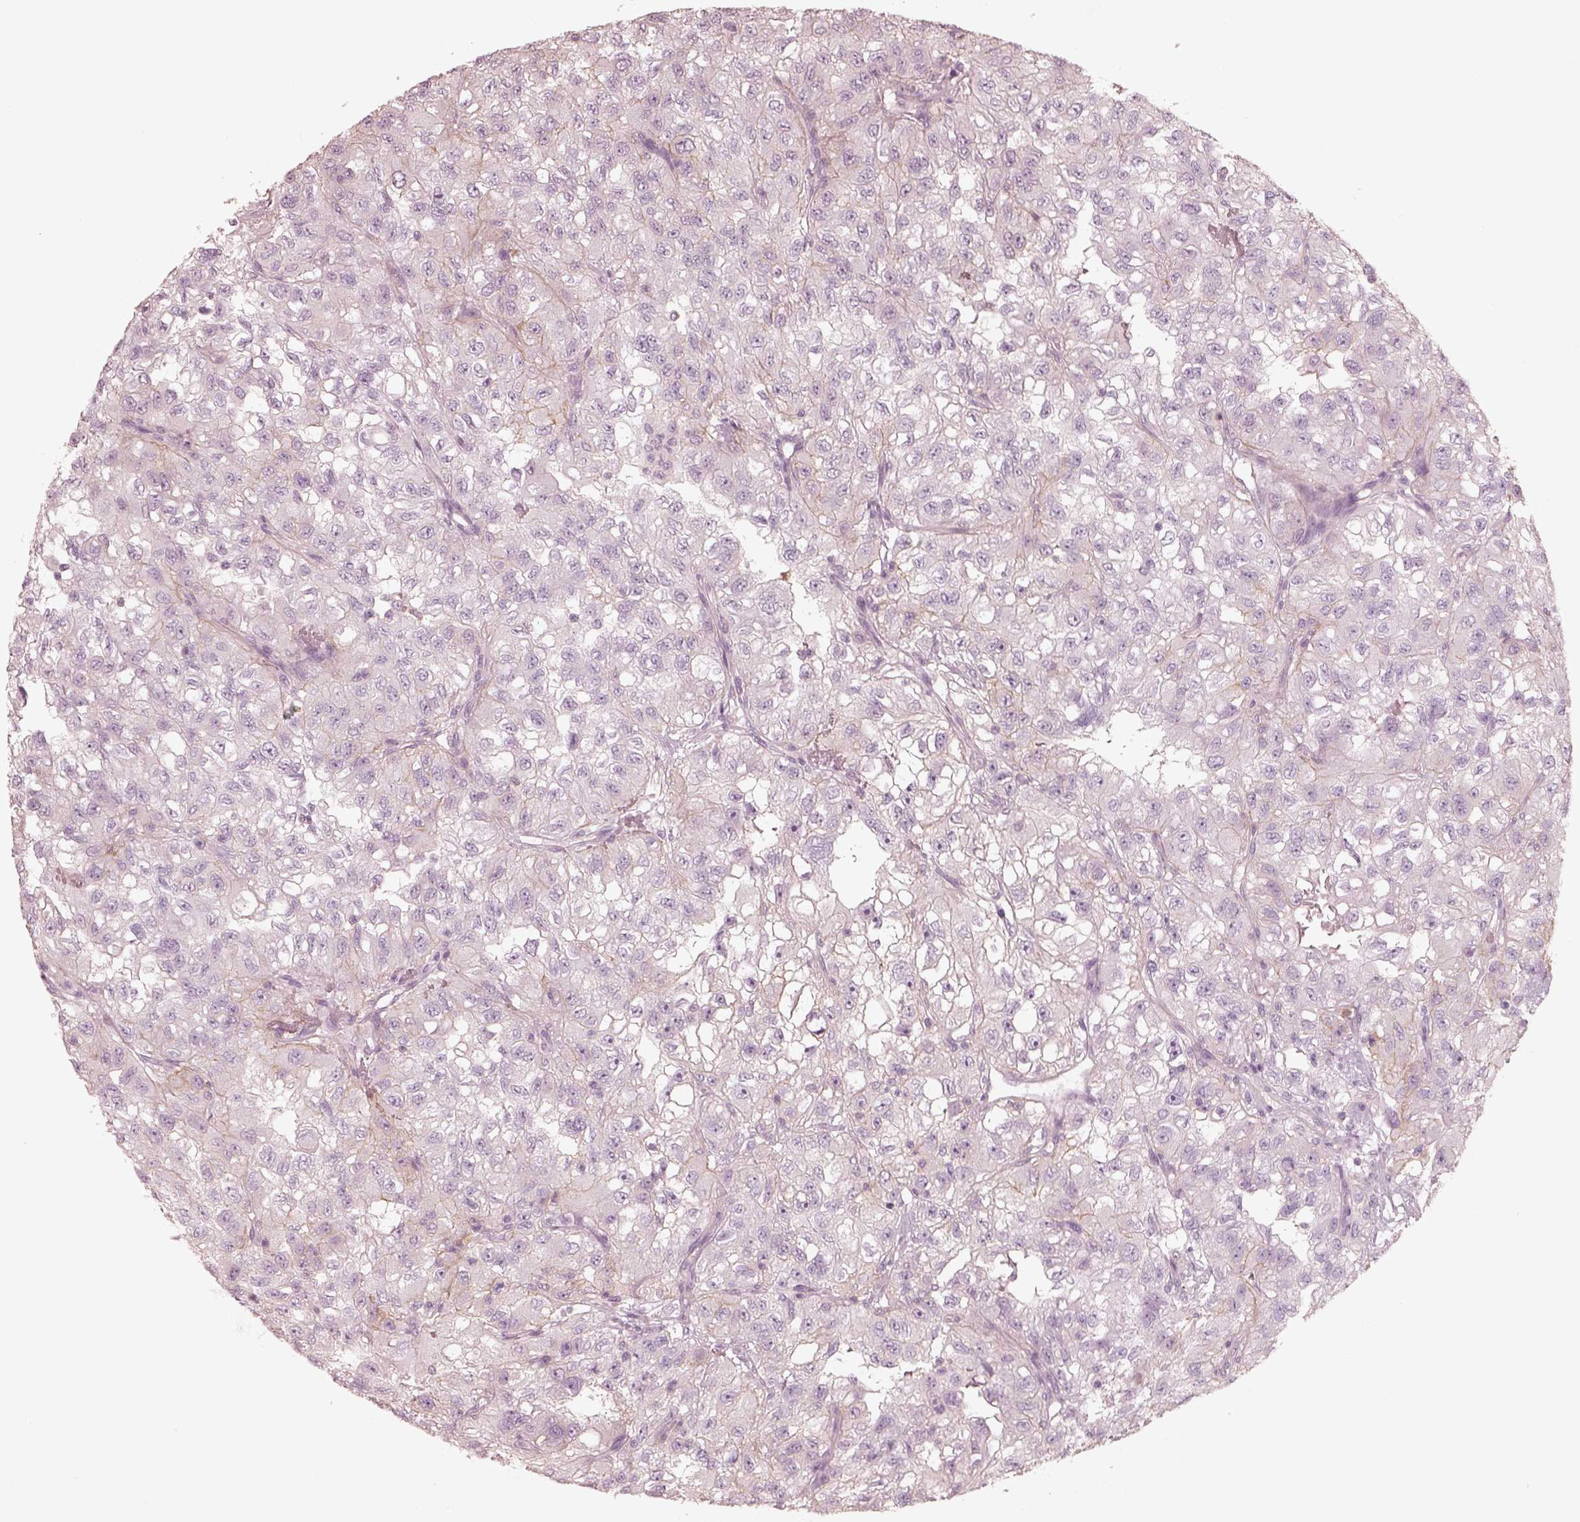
{"staining": {"intensity": "negative", "quantity": "none", "location": "none"}, "tissue": "renal cancer", "cell_type": "Tumor cells", "image_type": "cancer", "snomed": [{"axis": "morphology", "description": "Adenocarcinoma, NOS"}, {"axis": "topography", "description": "Kidney"}], "caption": "Histopathology image shows no significant protein staining in tumor cells of renal cancer (adenocarcinoma).", "gene": "GPRIN1", "patient": {"sex": "male", "age": 64}}